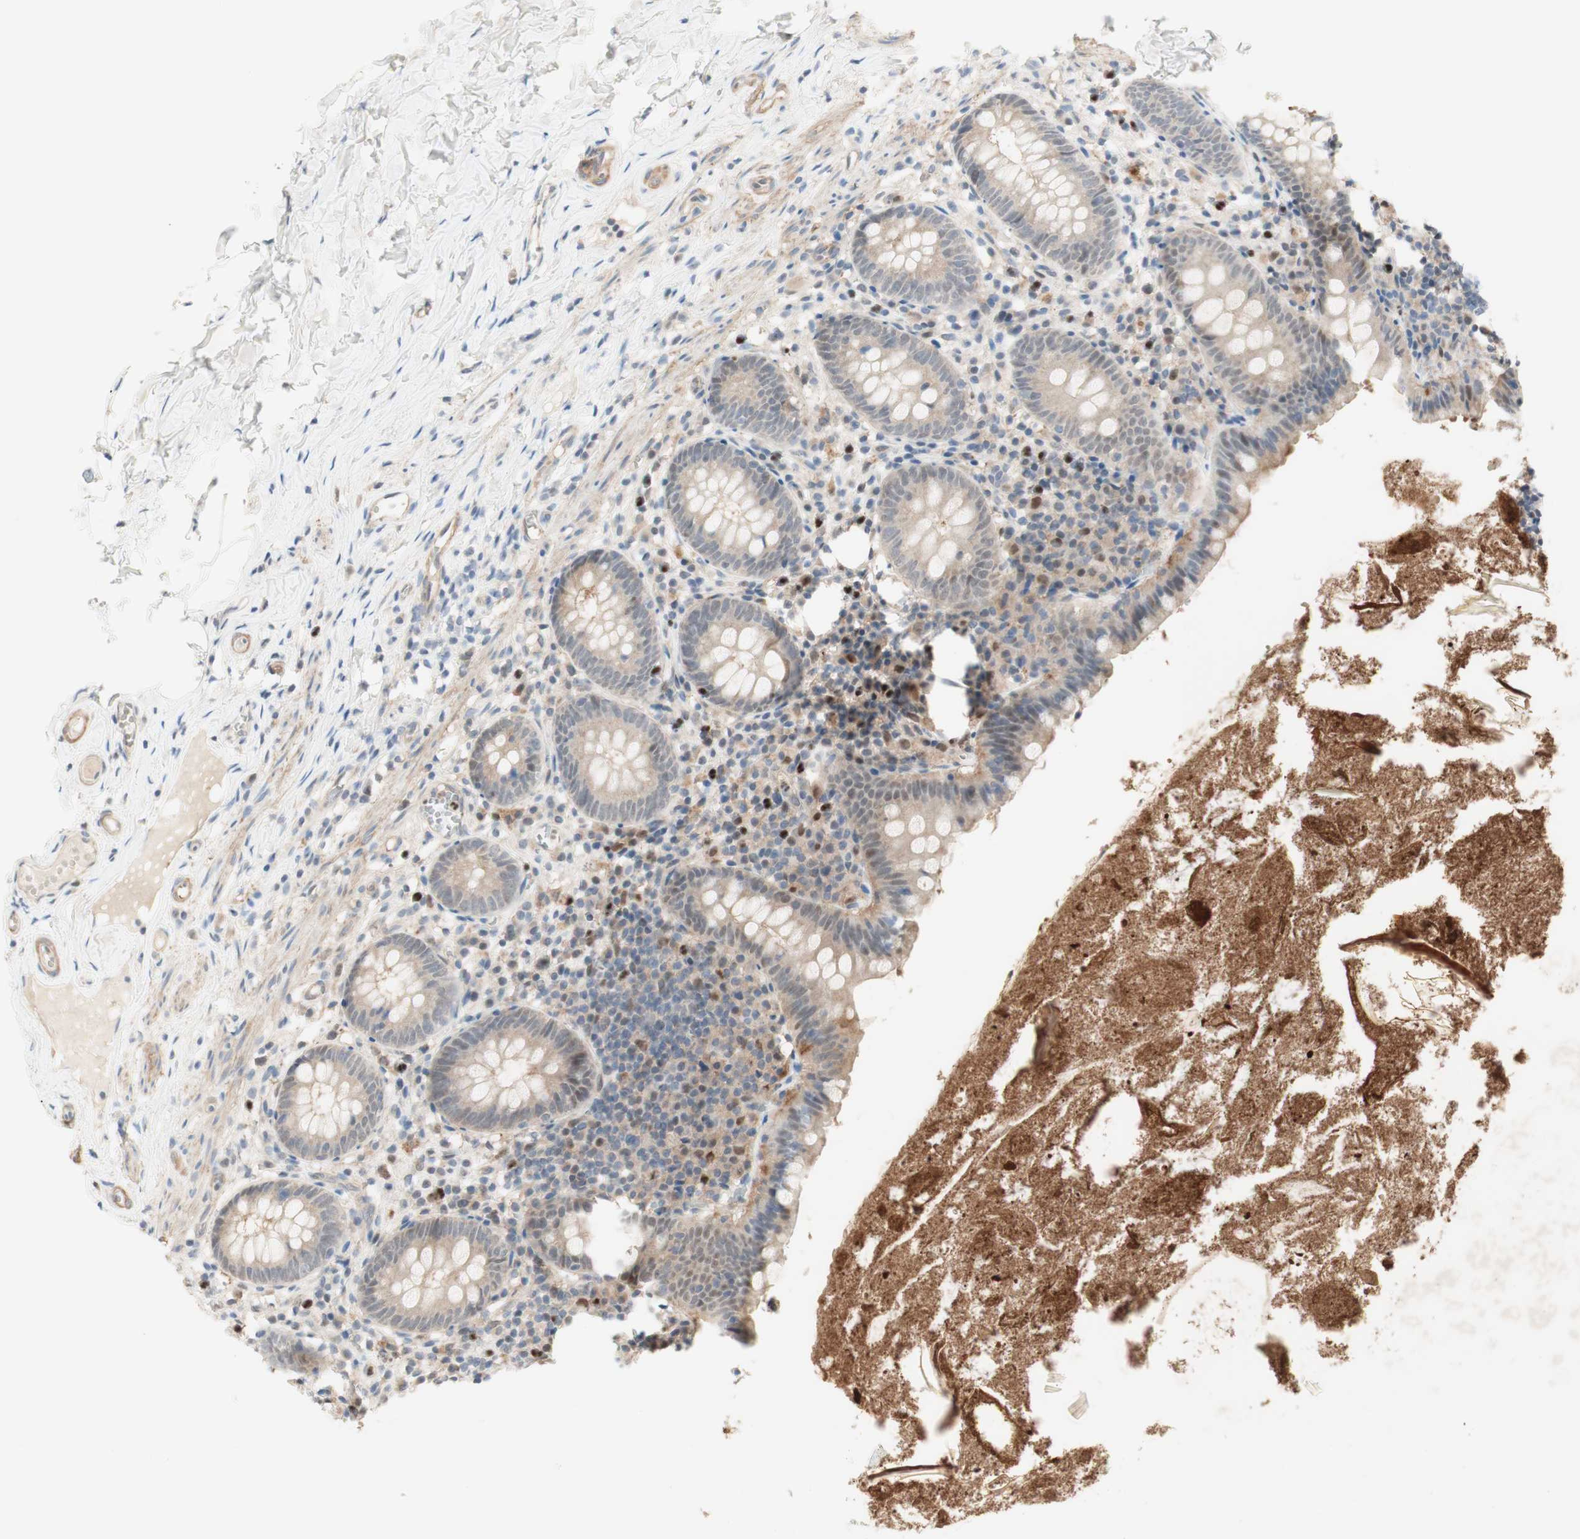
{"staining": {"intensity": "weak", "quantity": "<25%", "location": "cytoplasmic/membranous,nuclear"}, "tissue": "appendix", "cell_type": "Glandular cells", "image_type": "normal", "snomed": [{"axis": "morphology", "description": "Normal tissue, NOS"}, {"axis": "topography", "description": "Appendix"}], "caption": "High power microscopy image of an immunohistochemistry histopathology image of unremarkable appendix, revealing no significant positivity in glandular cells. The staining is performed using DAB brown chromogen with nuclei counter-stained in using hematoxylin.", "gene": "RFNG", "patient": {"sex": "male", "age": 52}}